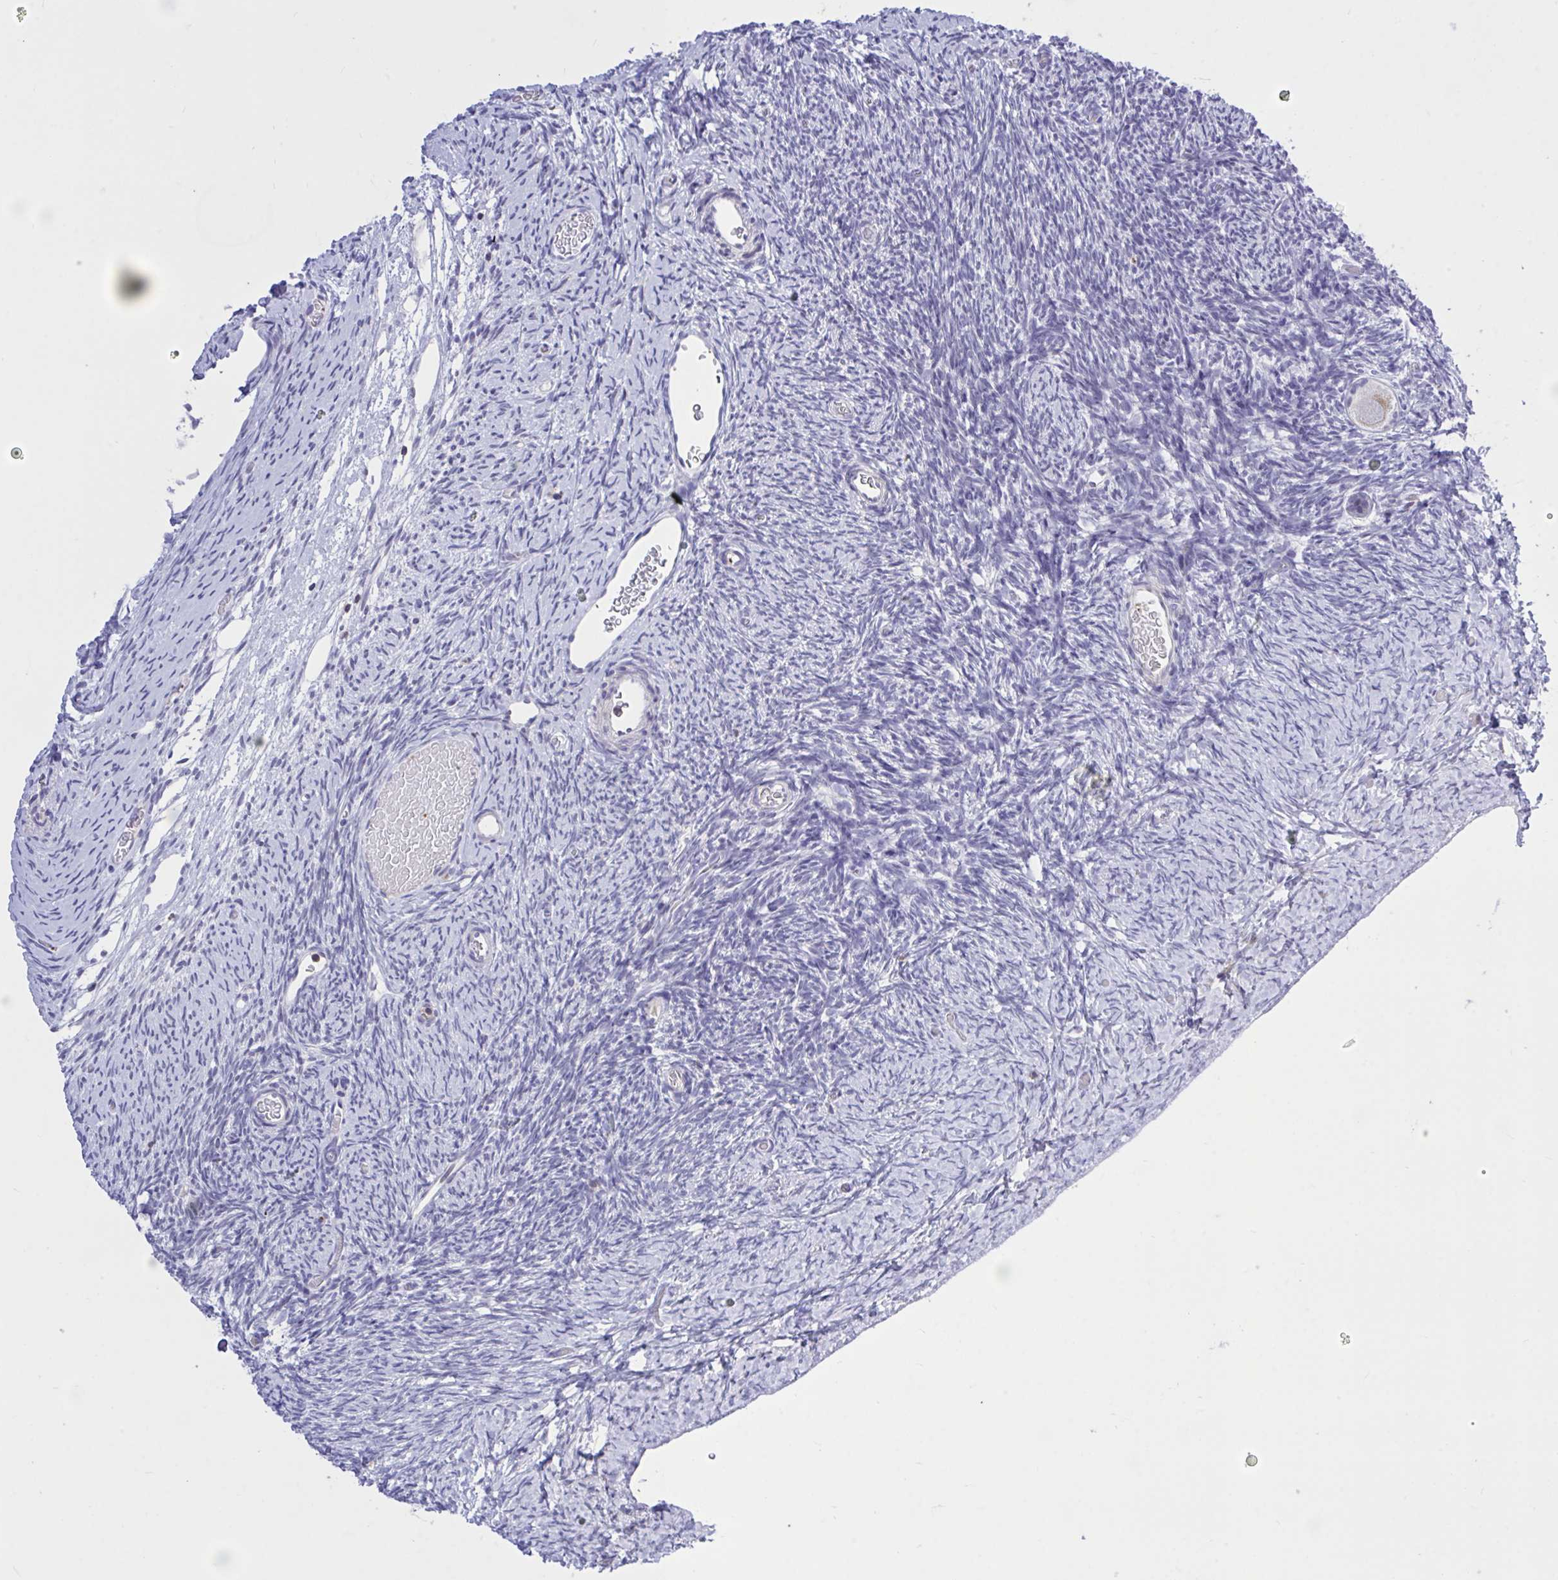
{"staining": {"intensity": "weak", "quantity": "25%-75%", "location": "cytoplasmic/membranous"}, "tissue": "ovary", "cell_type": "Follicle cells", "image_type": "normal", "snomed": [{"axis": "morphology", "description": "Normal tissue, NOS"}, {"axis": "topography", "description": "Ovary"}], "caption": "Protein expression analysis of normal ovary reveals weak cytoplasmic/membranous staining in about 25%-75% of follicle cells.", "gene": "CXCL8", "patient": {"sex": "female", "age": 39}}